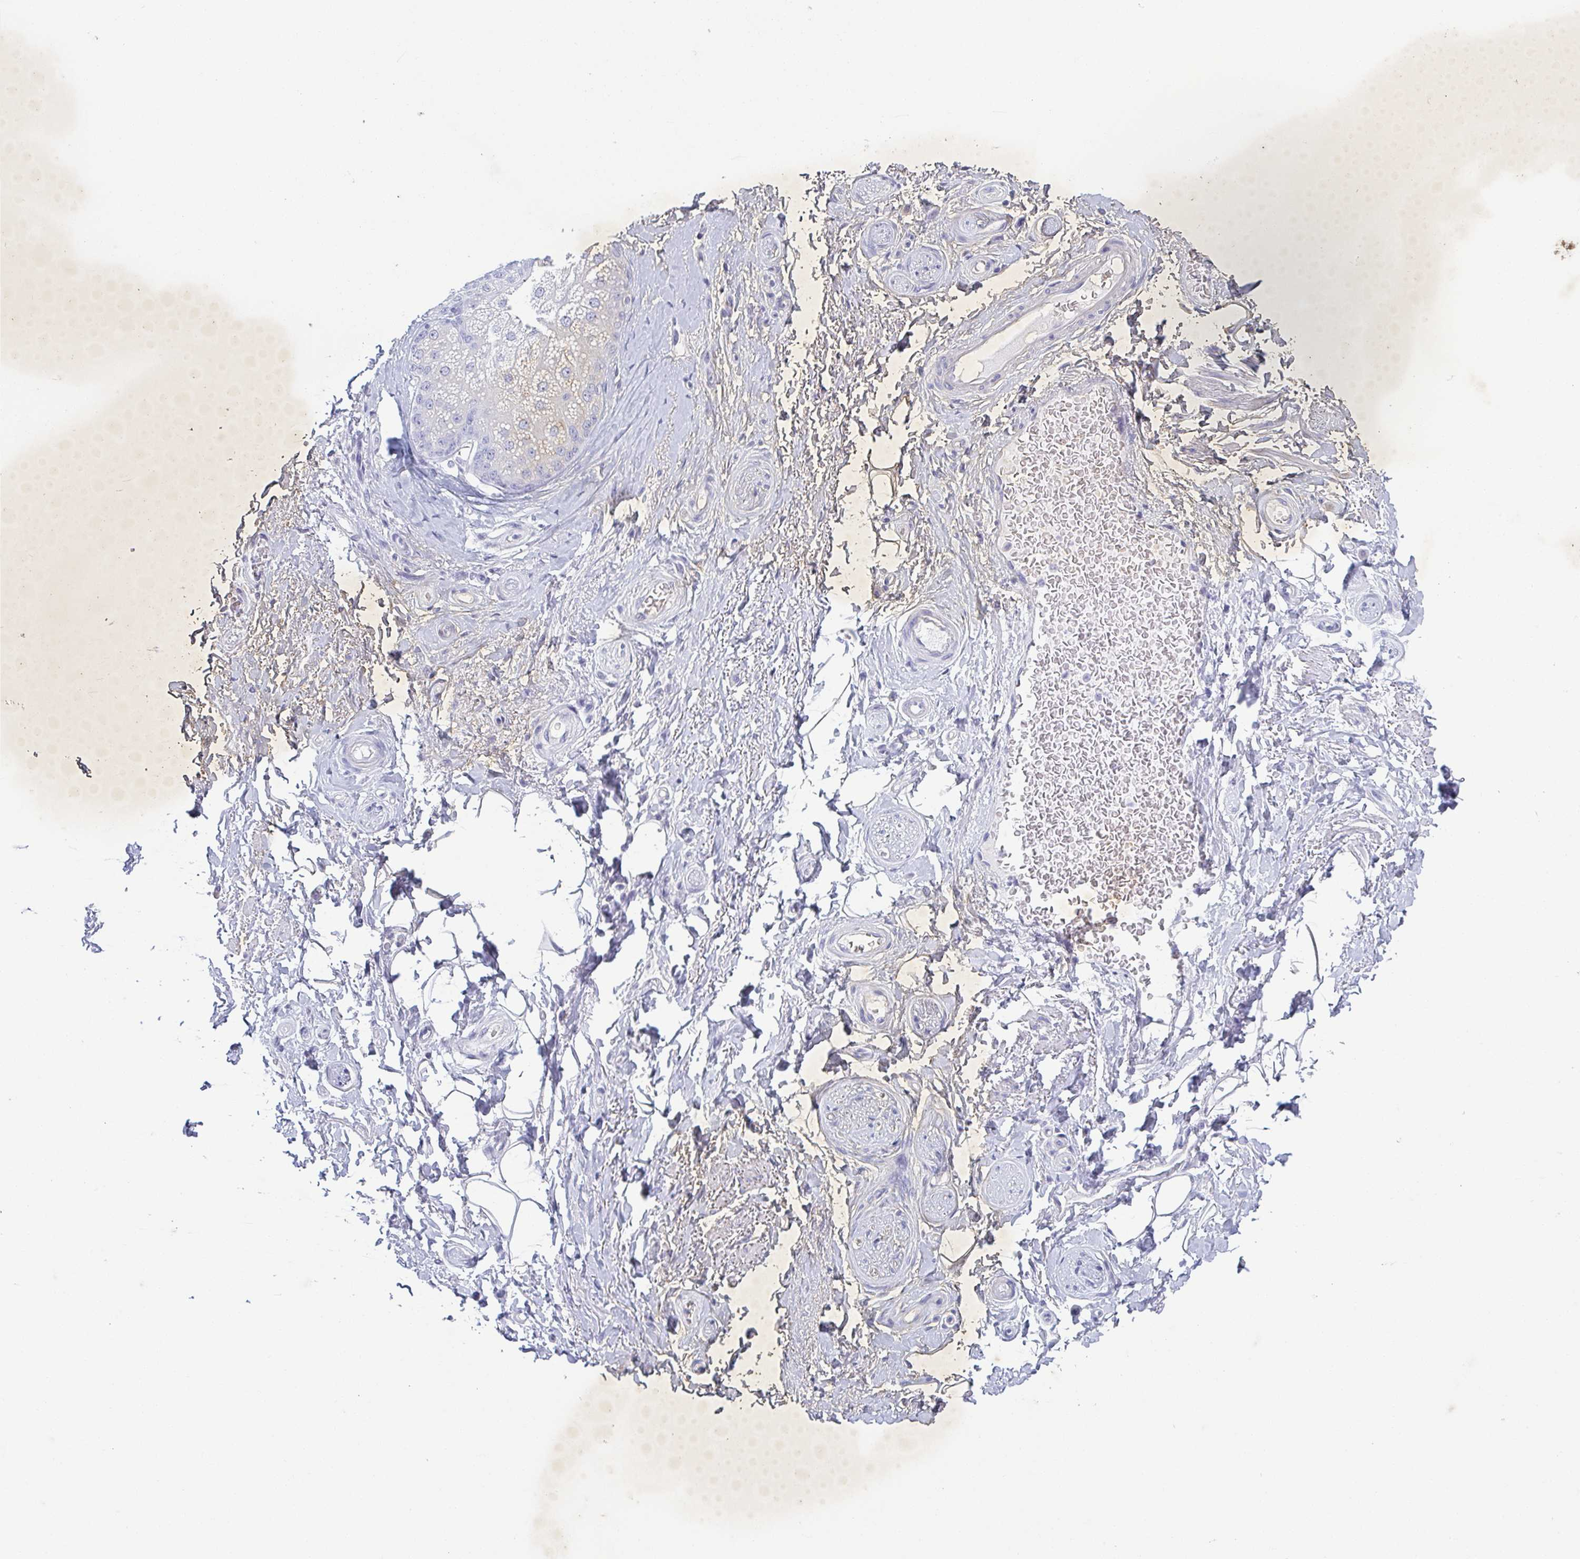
{"staining": {"intensity": "negative", "quantity": "none", "location": "none"}, "tissue": "adipose tissue", "cell_type": "Adipocytes", "image_type": "normal", "snomed": [{"axis": "morphology", "description": "Normal tissue, NOS"}, {"axis": "topography", "description": "Peripheral nerve tissue"}], "caption": "Histopathology image shows no protein expression in adipocytes of unremarkable adipose tissue. (DAB (3,3'-diaminobenzidine) IHC with hematoxylin counter stain).", "gene": "ZG16B", "patient": {"sex": "male", "age": 51}}